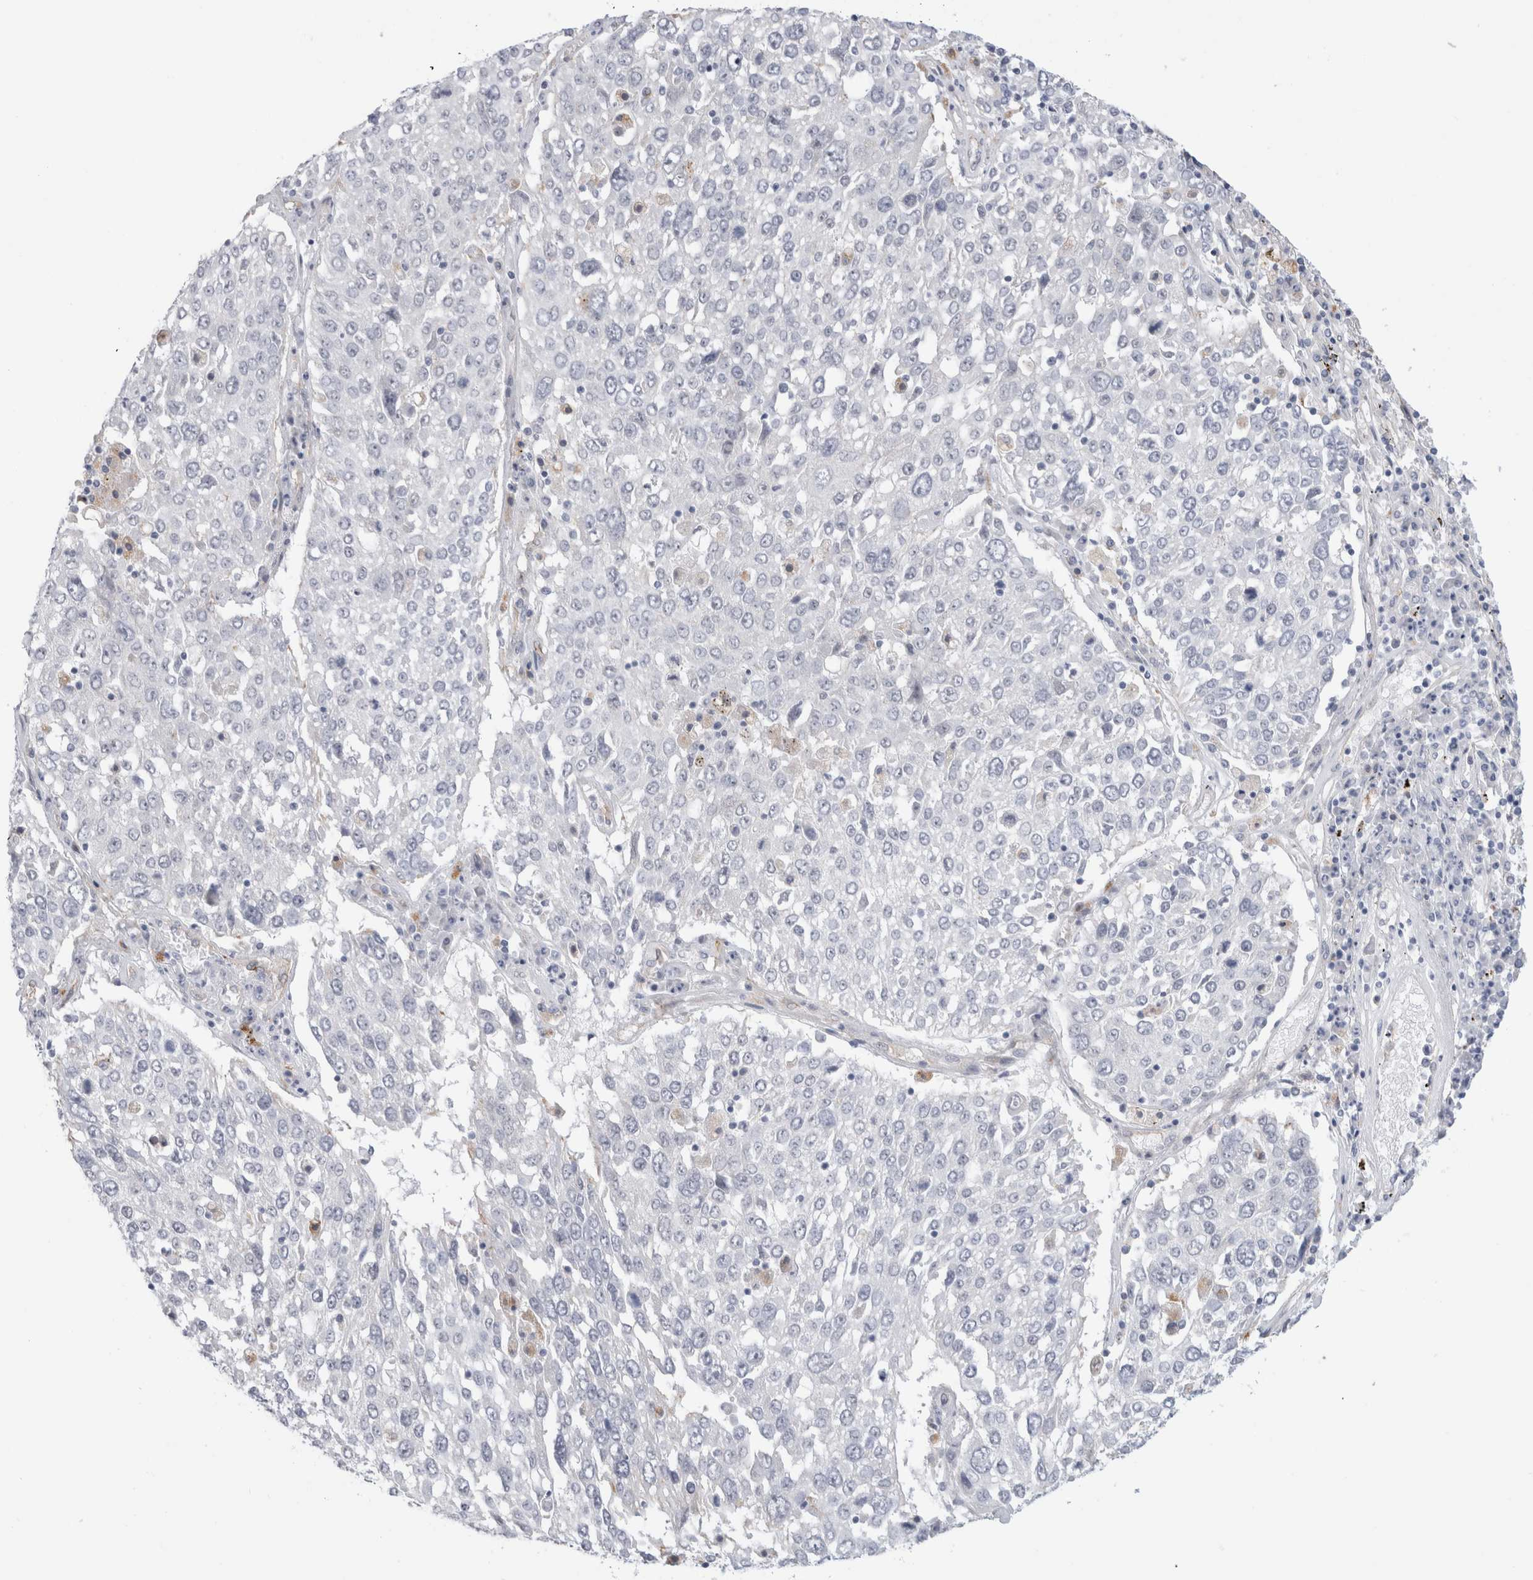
{"staining": {"intensity": "negative", "quantity": "none", "location": "none"}, "tissue": "lung cancer", "cell_type": "Tumor cells", "image_type": "cancer", "snomed": [{"axis": "morphology", "description": "Squamous cell carcinoma, NOS"}, {"axis": "topography", "description": "Lung"}], "caption": "The micrograph demonstrates no significant staining in tumor cells of lung cancer. The staining is performed using DAB (3,3'-diaminobenzidine) brown chromogen with nuclei counter-stained in using hematoxylin.", "gene": "ANKMY1", "patient": {"sex": "male", "age": 65}}